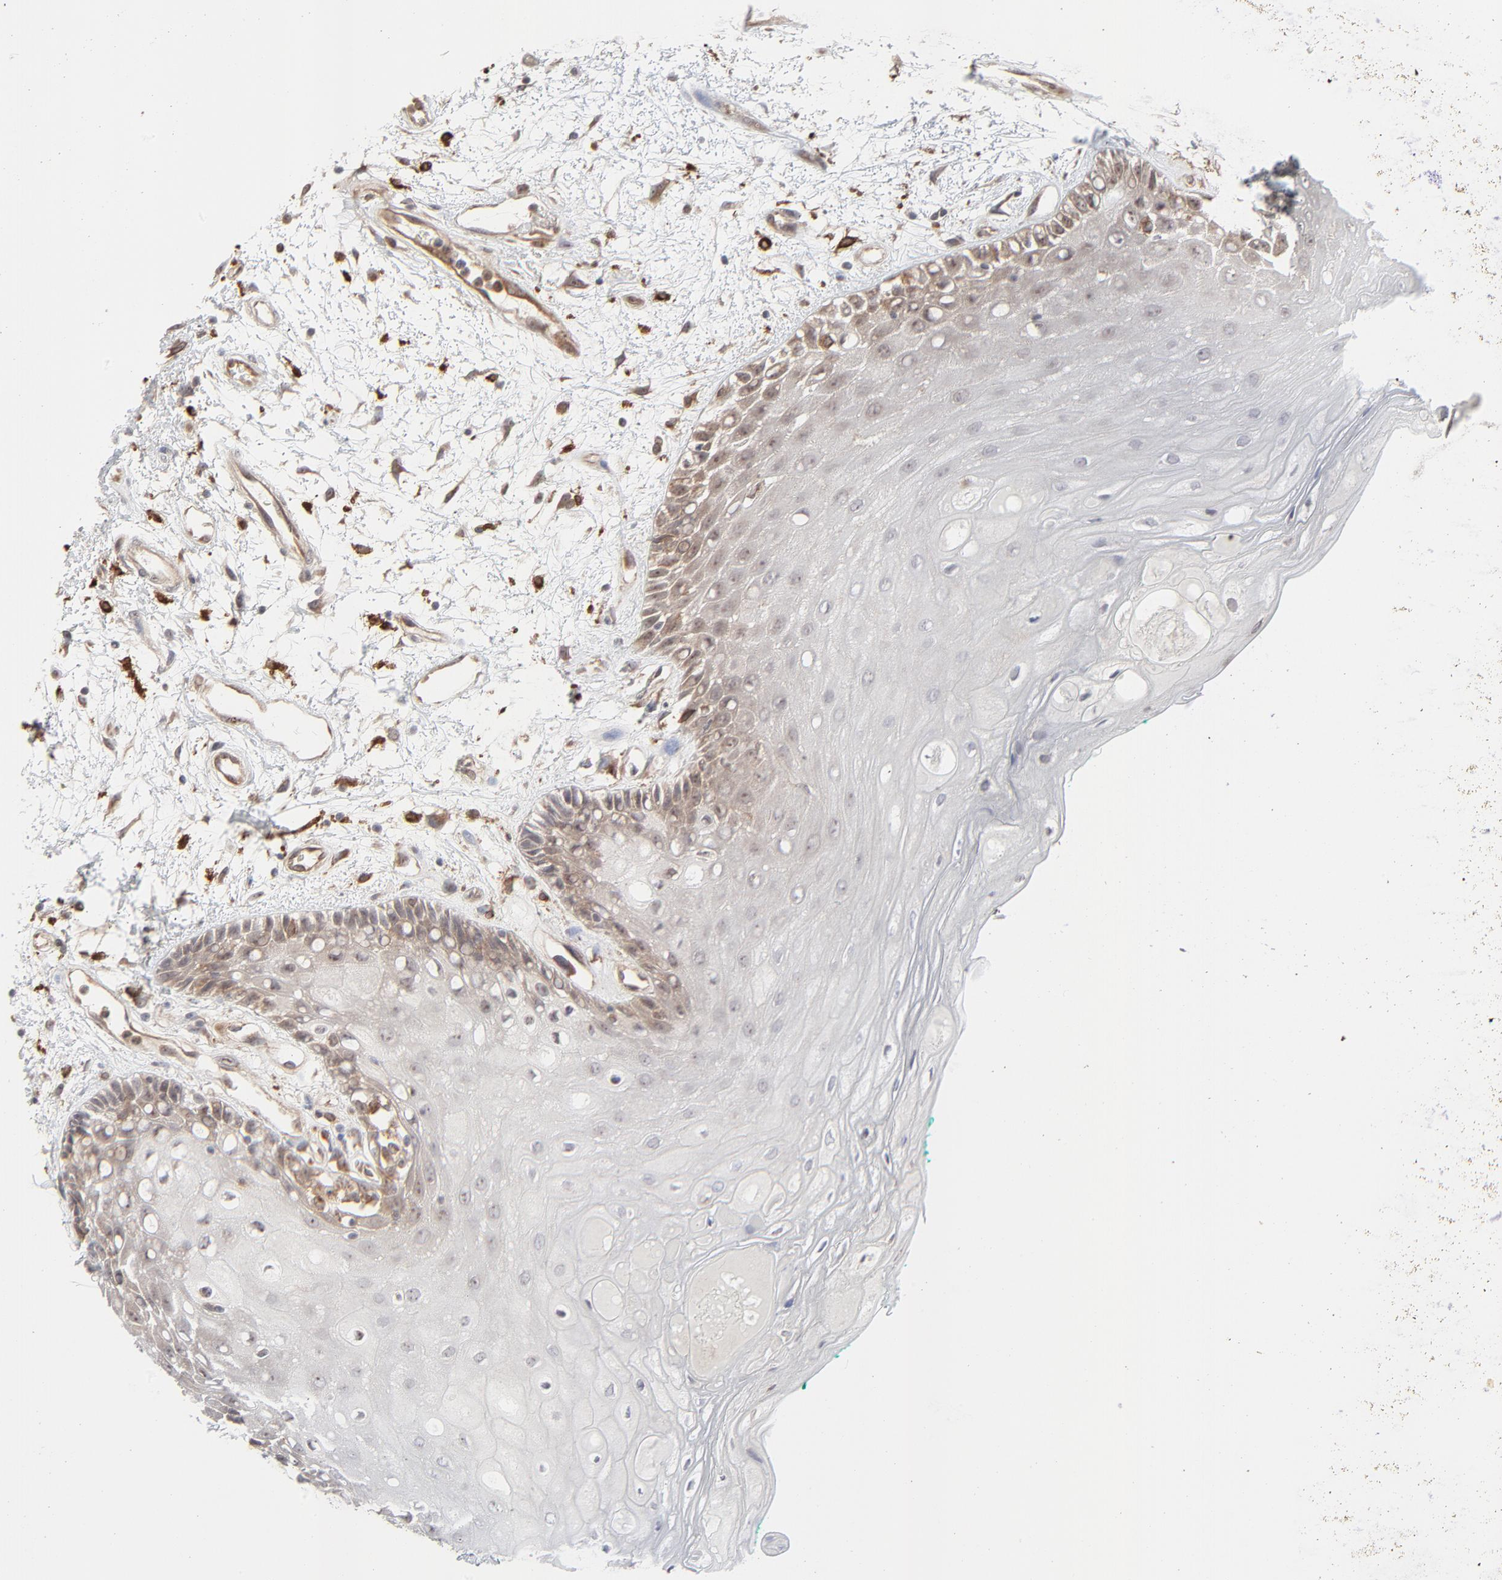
{"staining": {"intensity": "moderate", "quantity": "25%-75%", "location": "cytoplasmic/membranous"}, "tissue": "oral mucosa", "cell_type": "Squamous epithelial cells", "image_type": "normal", "snomed": [{"axis": "morphology", "description": "Normal tissue, NOS"}, {"axis": "morphology", "description": "Squamous cell carcinoma, NOS"}, {"axis": "topography", "description": "Skeletal muscle"}, {"axis": "topography", "description": "Oral tissue"}, {"axis": "topography", "description": "Head-Neck"}], "caption": "Immunohistochemical staining of benign human oral mucosa displays 25%-75% levels of moderate cytoplasmic/membranous protein expression in approximately 25%-75% of squamous epithelial cells.", "gene": "RAB5C", "patient": {"sex": "female", "age": 84}}